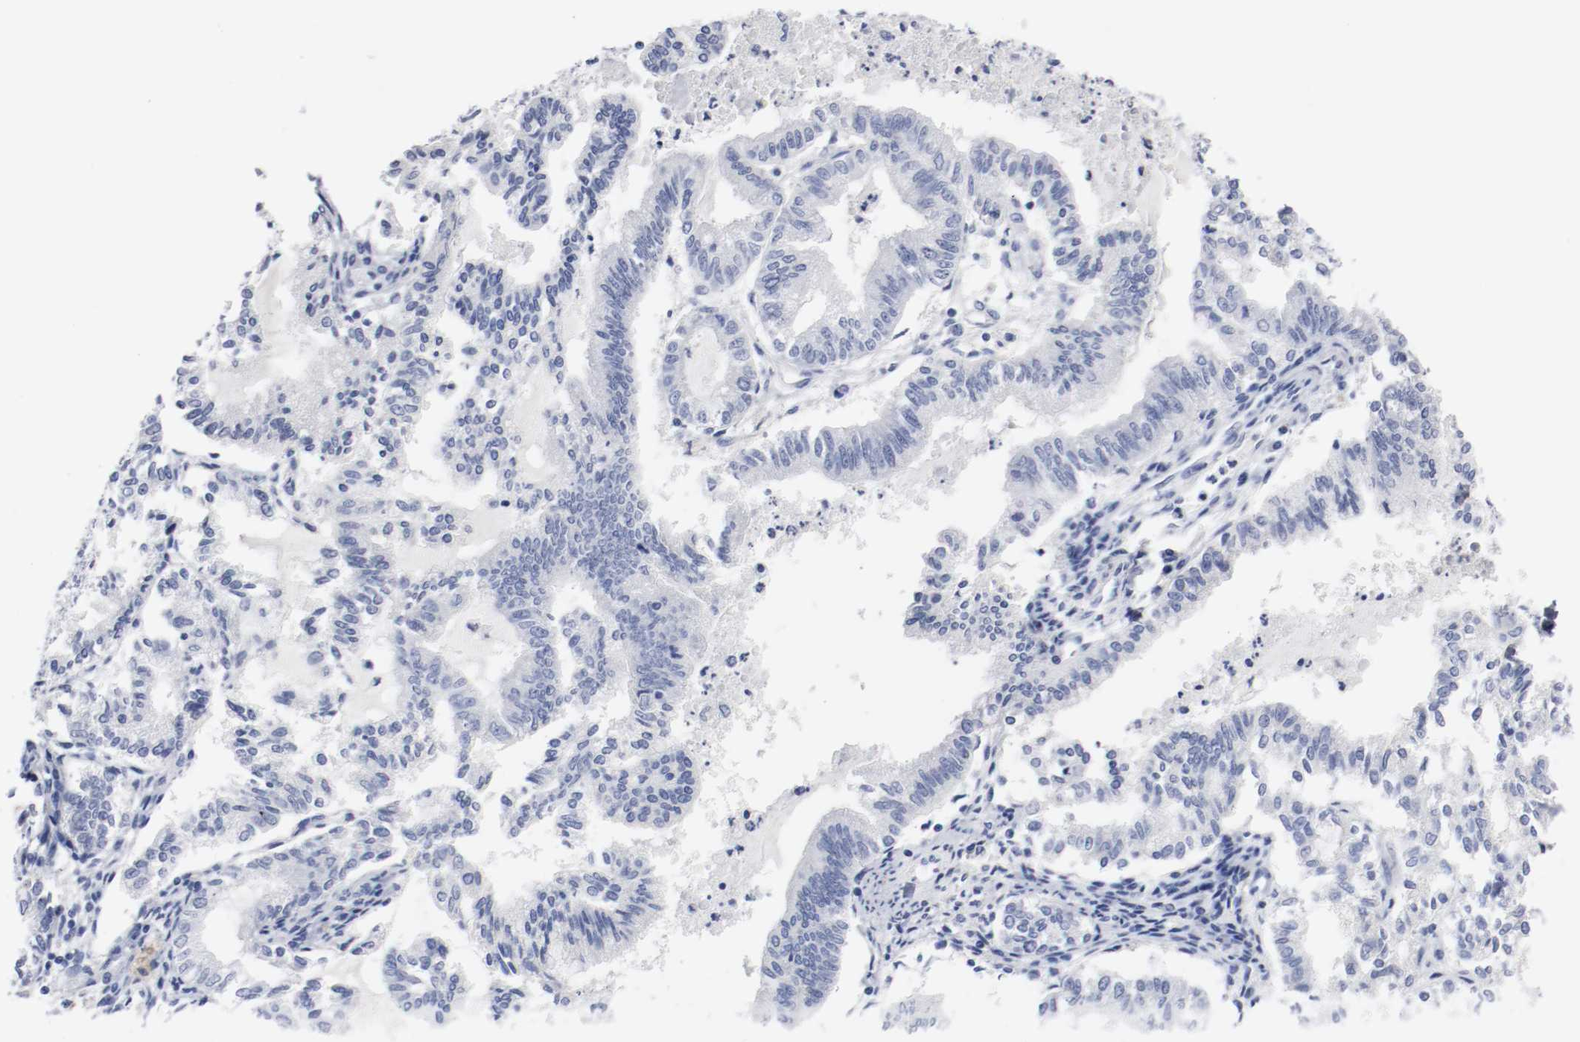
{"staining": {"intensity": "negative", "quantity": "none", "location": "none"}, "tissue": "endometrial cancer", "cell_type": "Tumor cells", "image_type": "cancer", "snomed": [{"axis": "morphology", "description": "Adenocarcinoma, NOS"}, {"axis": "topography", "description": "Endometrium"}], "caption": "IHC of human endometrial adenocarcinoma displays no positivity in tumor cells.", "gene": "GAD1", "patient": {"sex": "female", "age": 79}}